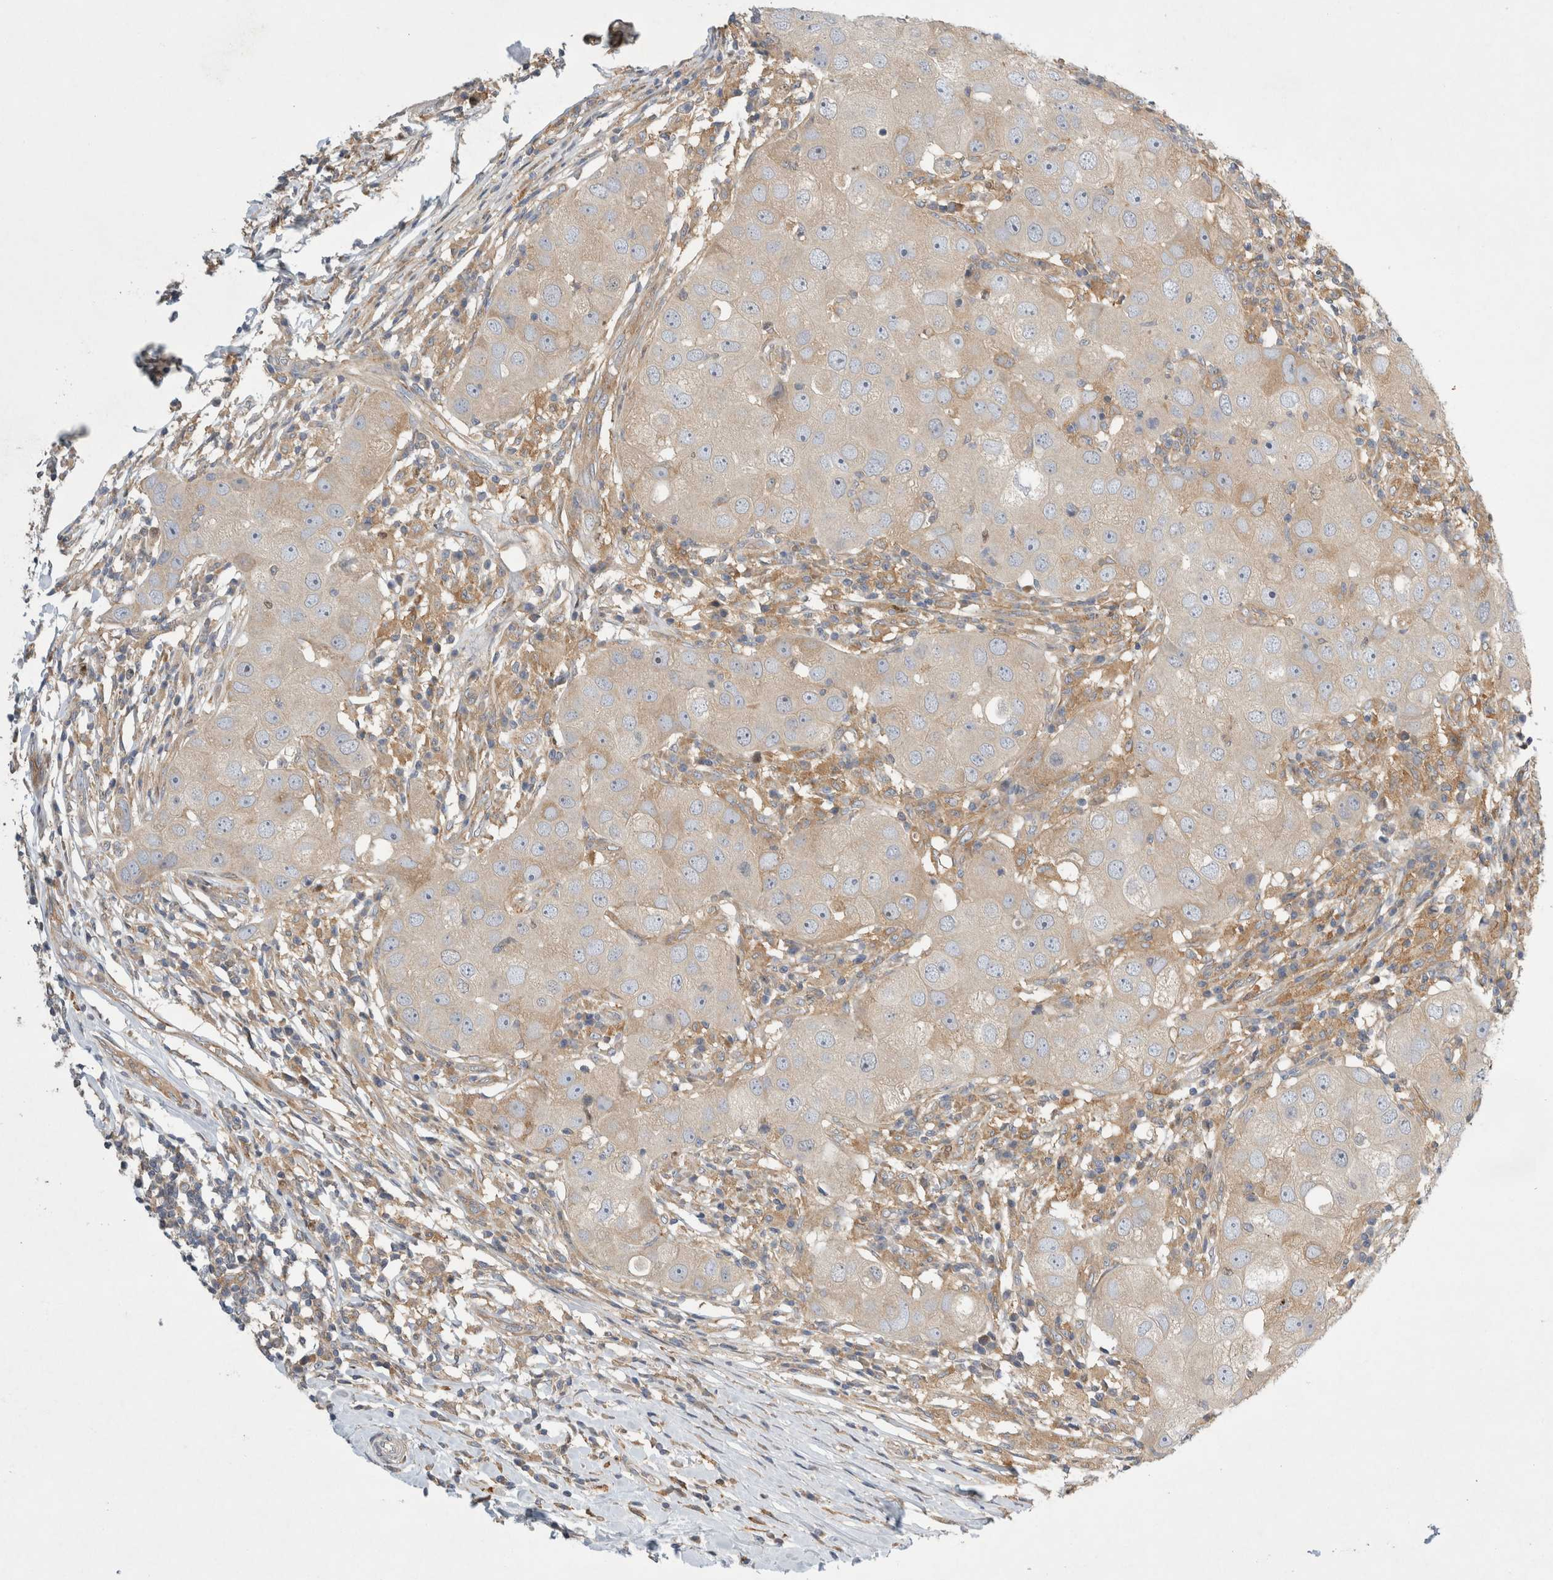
{"staining": {"intensity": "weak", "quantity": ">75%", "location": "cytoplasmic/membranous"}, "tissue": "breast cancer", "cell_type": "Tumor cells", "image_type": "cancer", "snomed": [{"axis": "morphology", "description": "Duct carcinoma"}, {"axis": "topography", "description": "Breast"}], "caption": "Invasive ductal carcinoma (breast) stained for a protein shows weak cytoplasmic/membranous positivity in tumor cells.", "gene": "CDCA7L", "patient": {"sex": "female", "age": 27}}